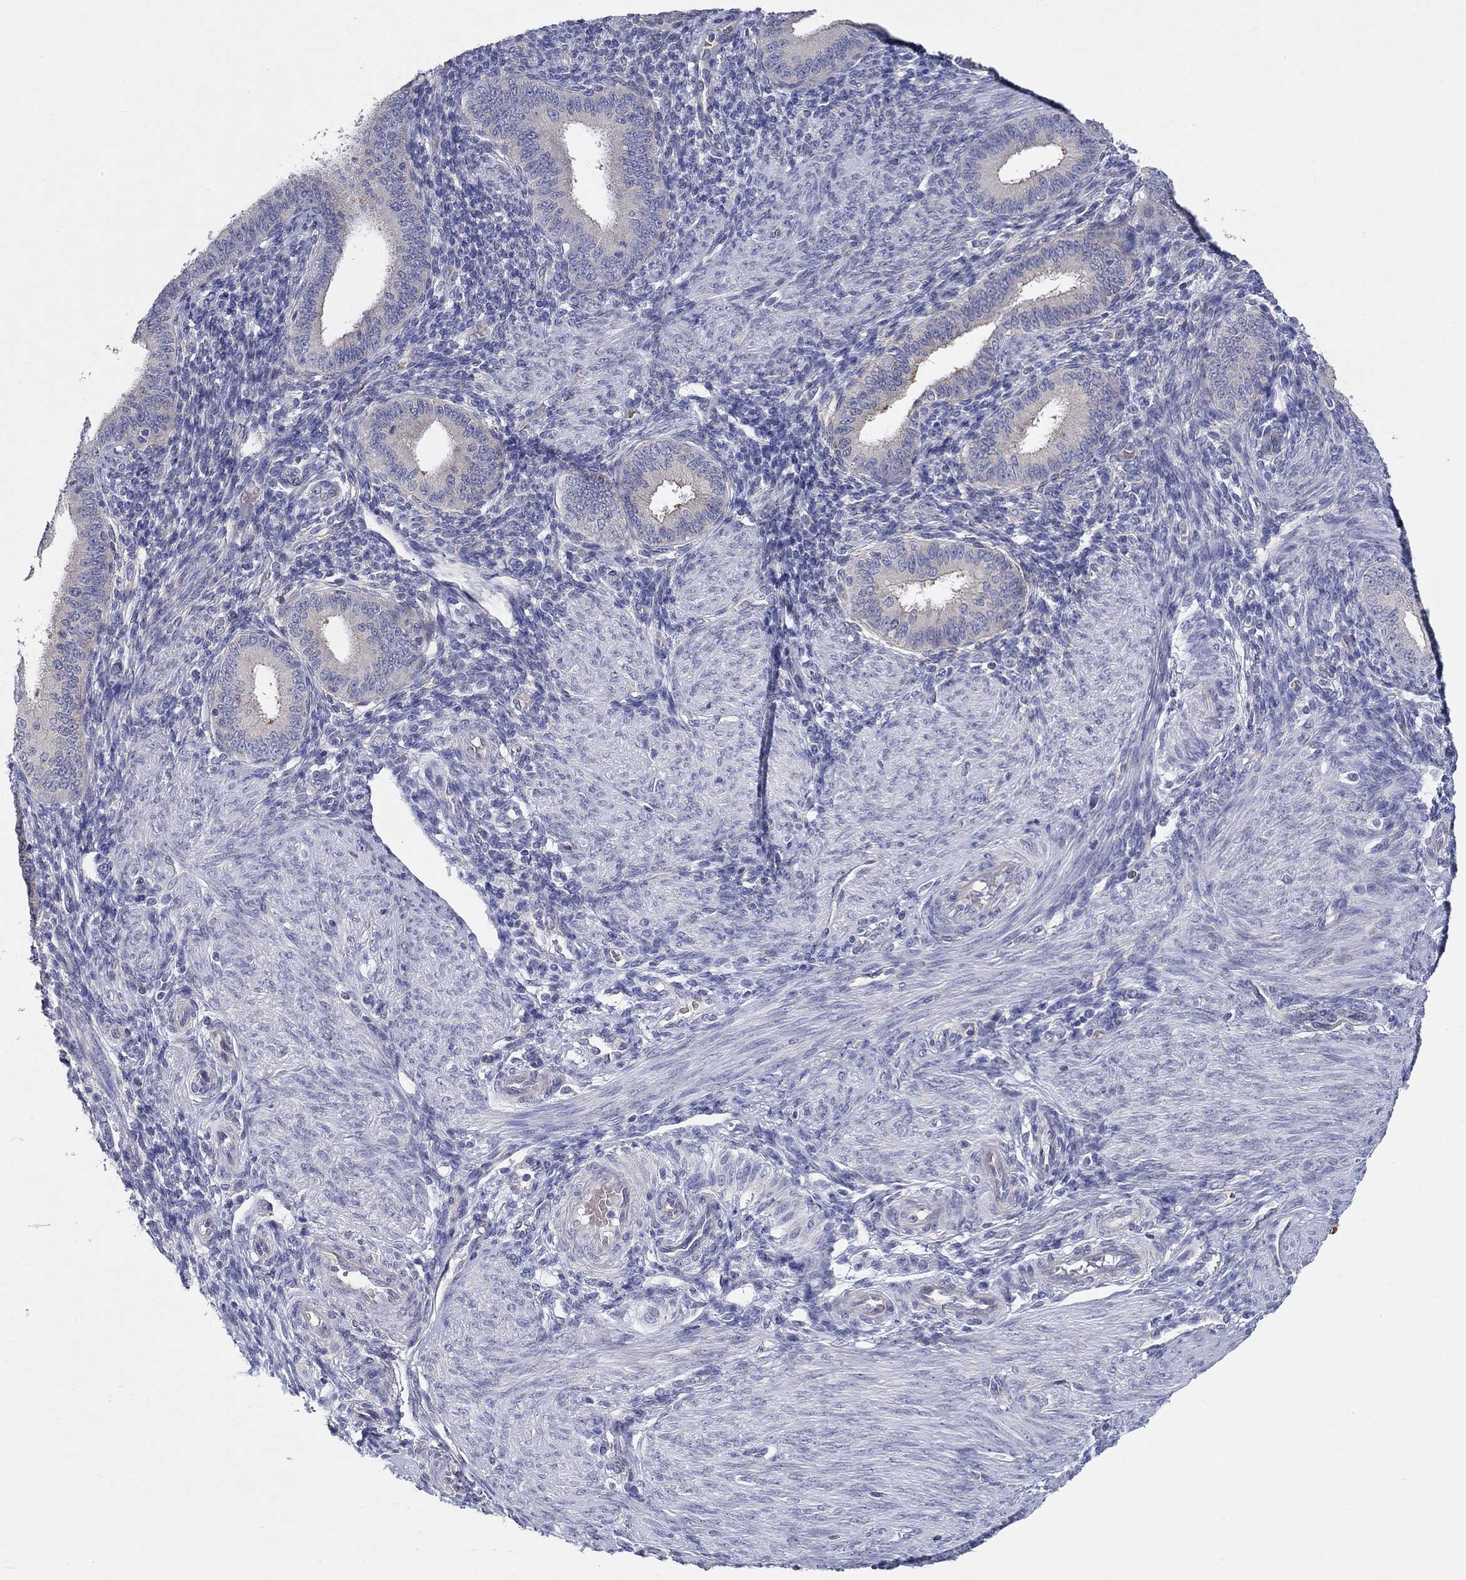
{"staining": {"intensity": "negative", "quantity": "none", "location": "none"}, "tissue": "endometrium", "cell_type": "Cells in endometrial stroma", "image_type": "normal", "snomed": [{"axis": "morphology", "description": "Normal tissue, NOS"}, {"axis": "topography", "description": "Endometrium"}], "caption": "IHC photomicrograph of normal endometrium: human endometrium stained with DAB reveals no significant protein positivity in cells in endometrial stroma.", "gene": "ERMP1", "patient": {"sex": "female", "age": 39}}